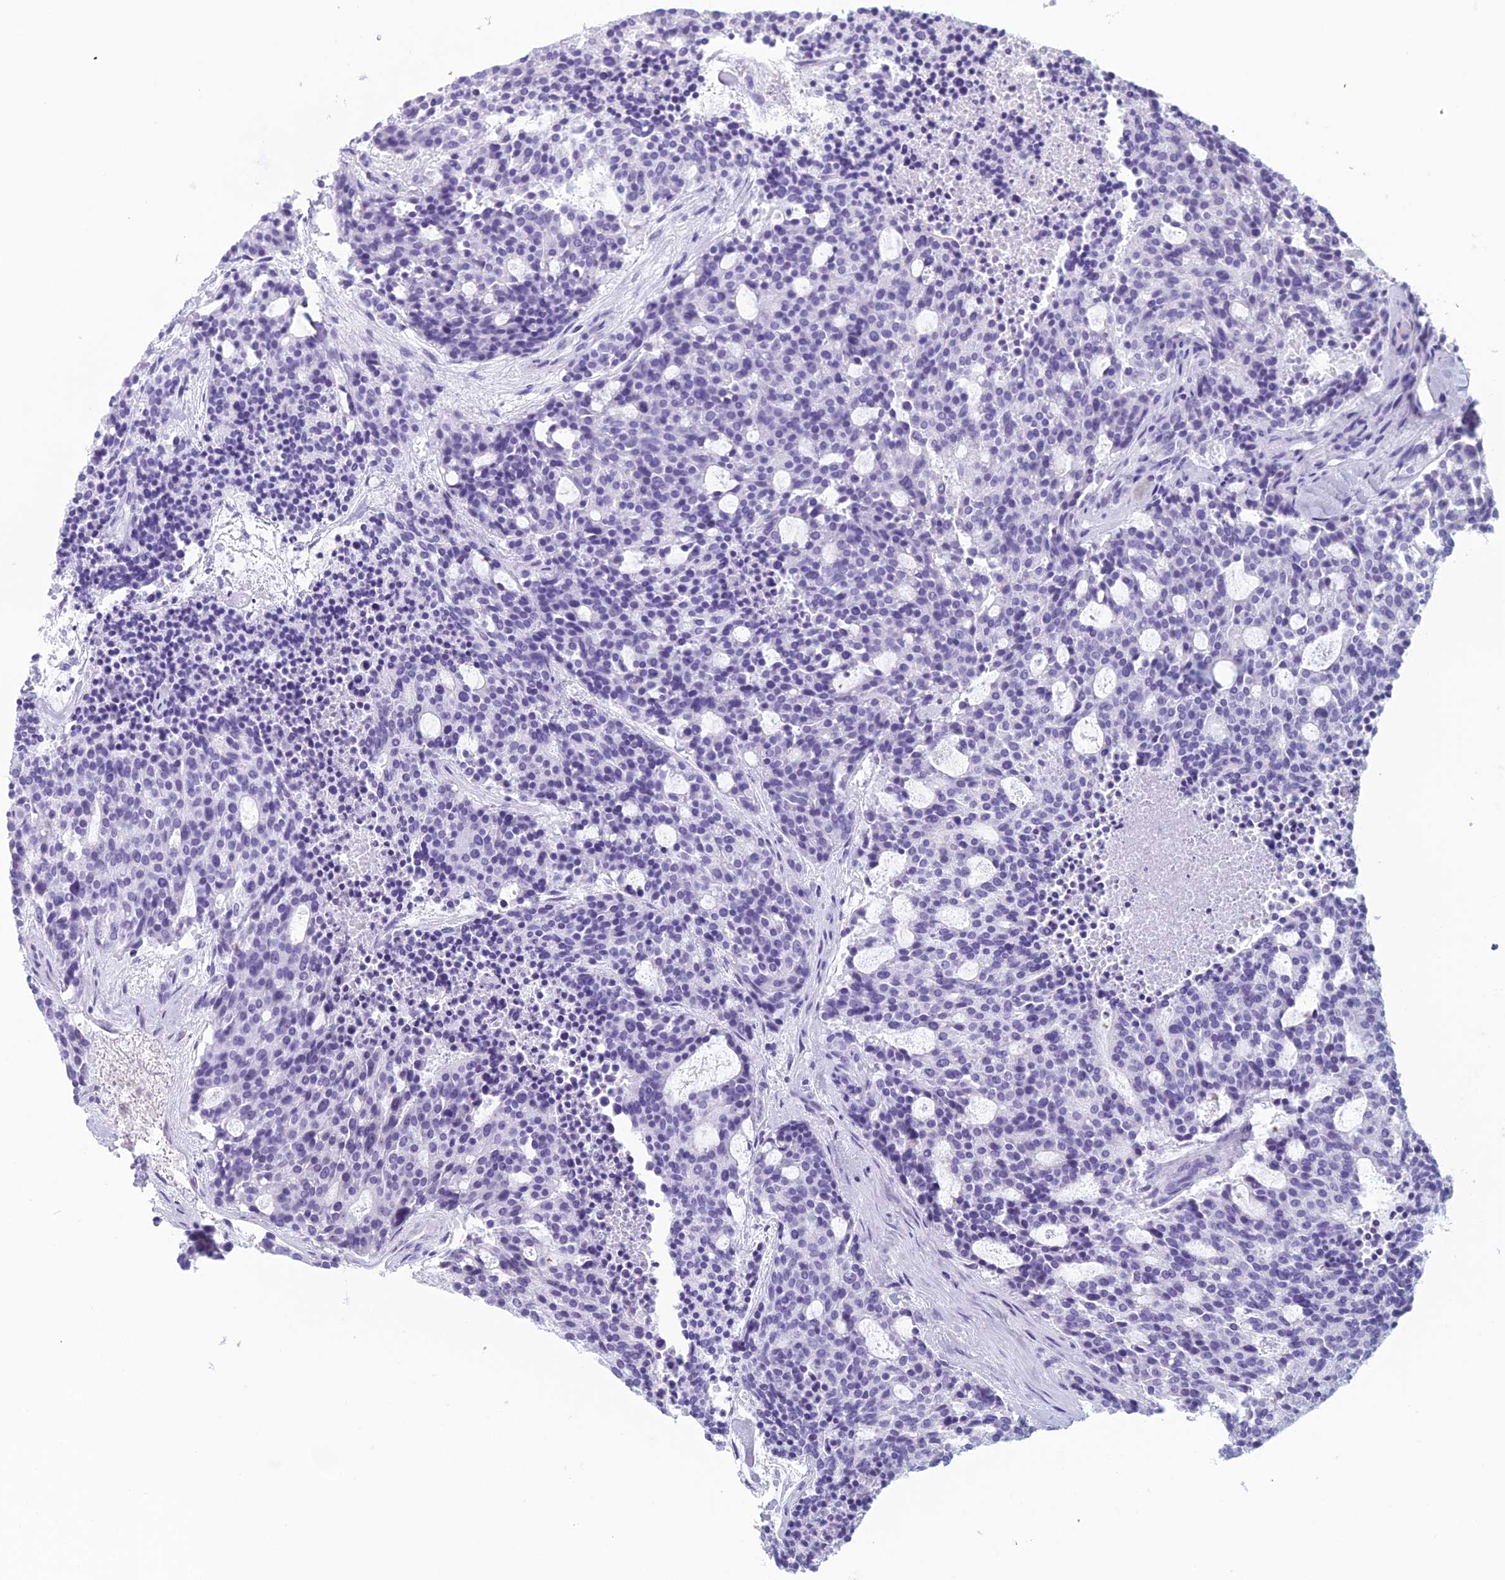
{"staining": {"intensity": "negative", "quantity": "none", "location": "none"}, "tissue": "carcinoid", "cell_type": "Tumor cells", "image_type": "cancer", "snomed": [{"axis": "morphology", "description": "Carcinoid, malignant, NOS"}, {"axis": "topography", "description": "Pancreas"}], "caption": "Carcinoid stained for a protein using IHC demonstrates no positivity tumor cells.", "gene": "NOC2L", "patient": {"sex": "female", "age": 54}}